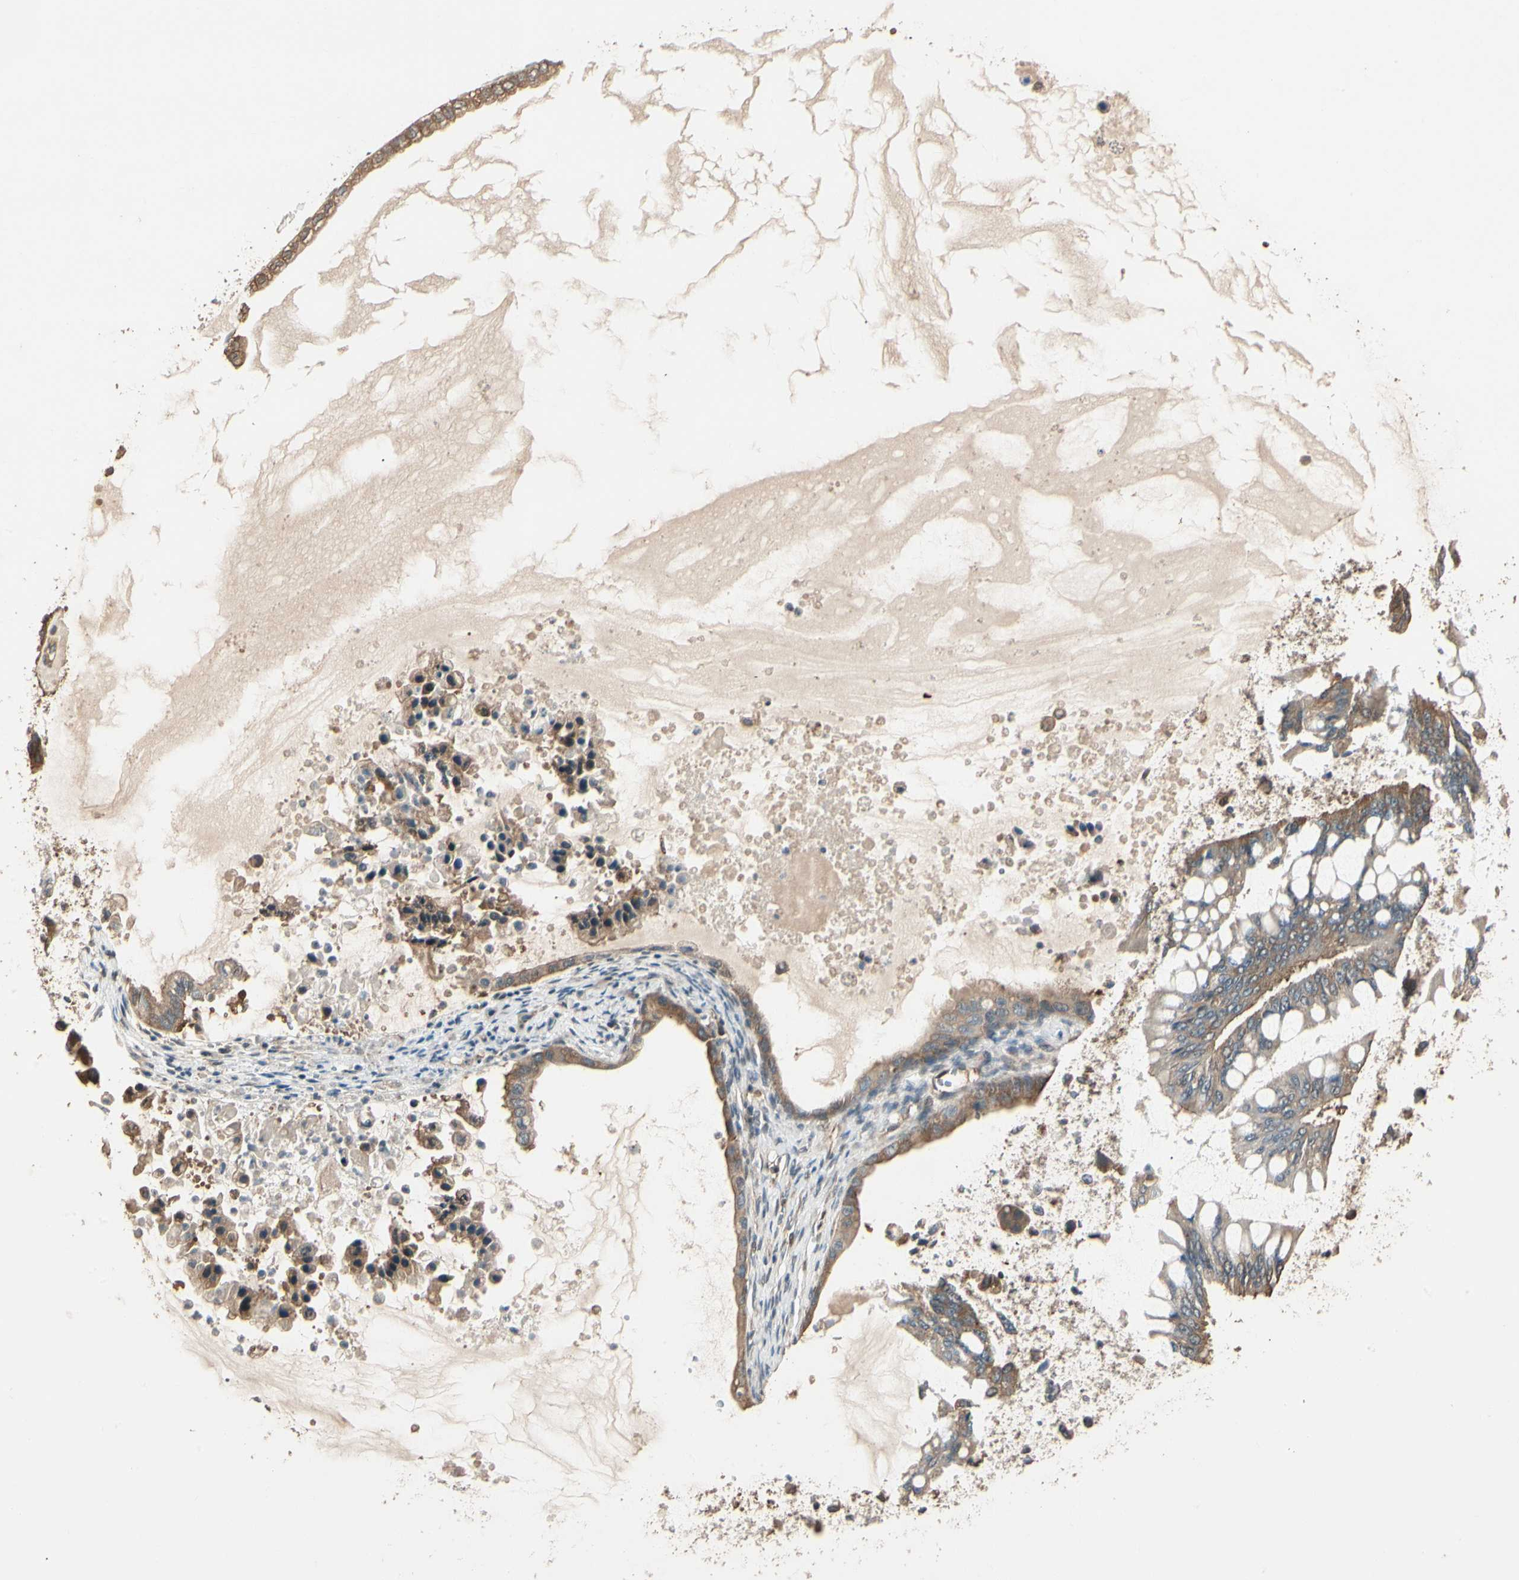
{"staining": {"intensity": "moderate", "quantity": ">75%", "location": "cytoplasmic/membranous"}, "tissue": "ovarian cancer", "cell_type": "Tumor cells", "image_type": "cancer", "snomed": [{"axis": "morphology", "description": "Cystadenocarcinoma, mucinous, NOS"}, {"axis": "topography", "description": "Ovary"}], "caption": "A brown stain highlights moderate cytoplasmic/membranous expression of a protein in ovarian cancer tumor cells.", "gene": "CCT7", "patient": {"sex": "female", "age": 80}}